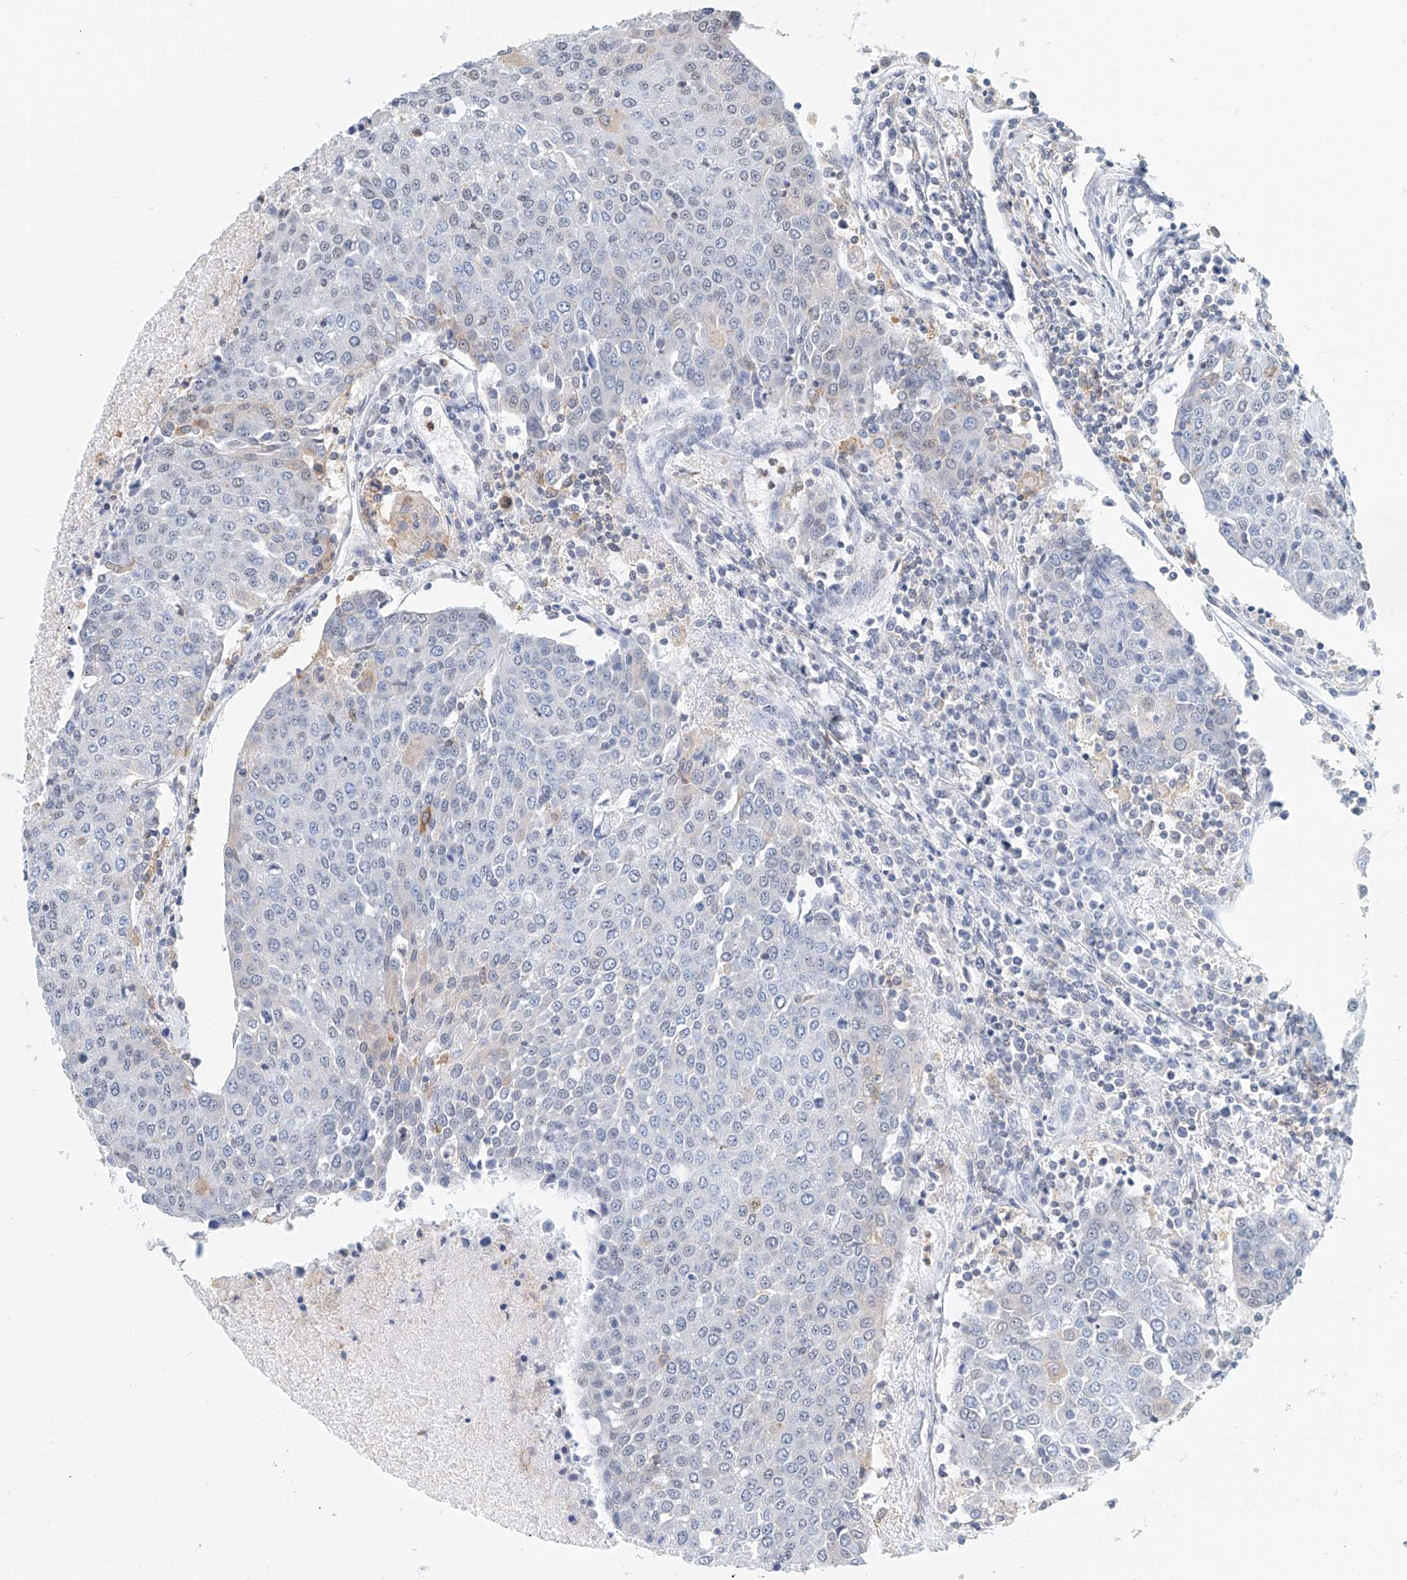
{"staining": {"intensity": "negative", "quantity": "none", "location": "none"}, "tissue": "urothelial cancer", "cell_type": "Tumor cells", "image_type": "cancer", "snomed": [{"axis": "morphology", "description": "Urothelial carcinoma, High grade"}, {"axis": "topography", "description": "Urinary bladder"}], "caption": "Human urothelial cancer stained for a protein using IHC reveals no staining in tumor cells.", "gene": "MICAL1", "patient": {"sex": "female", "age": 85}}